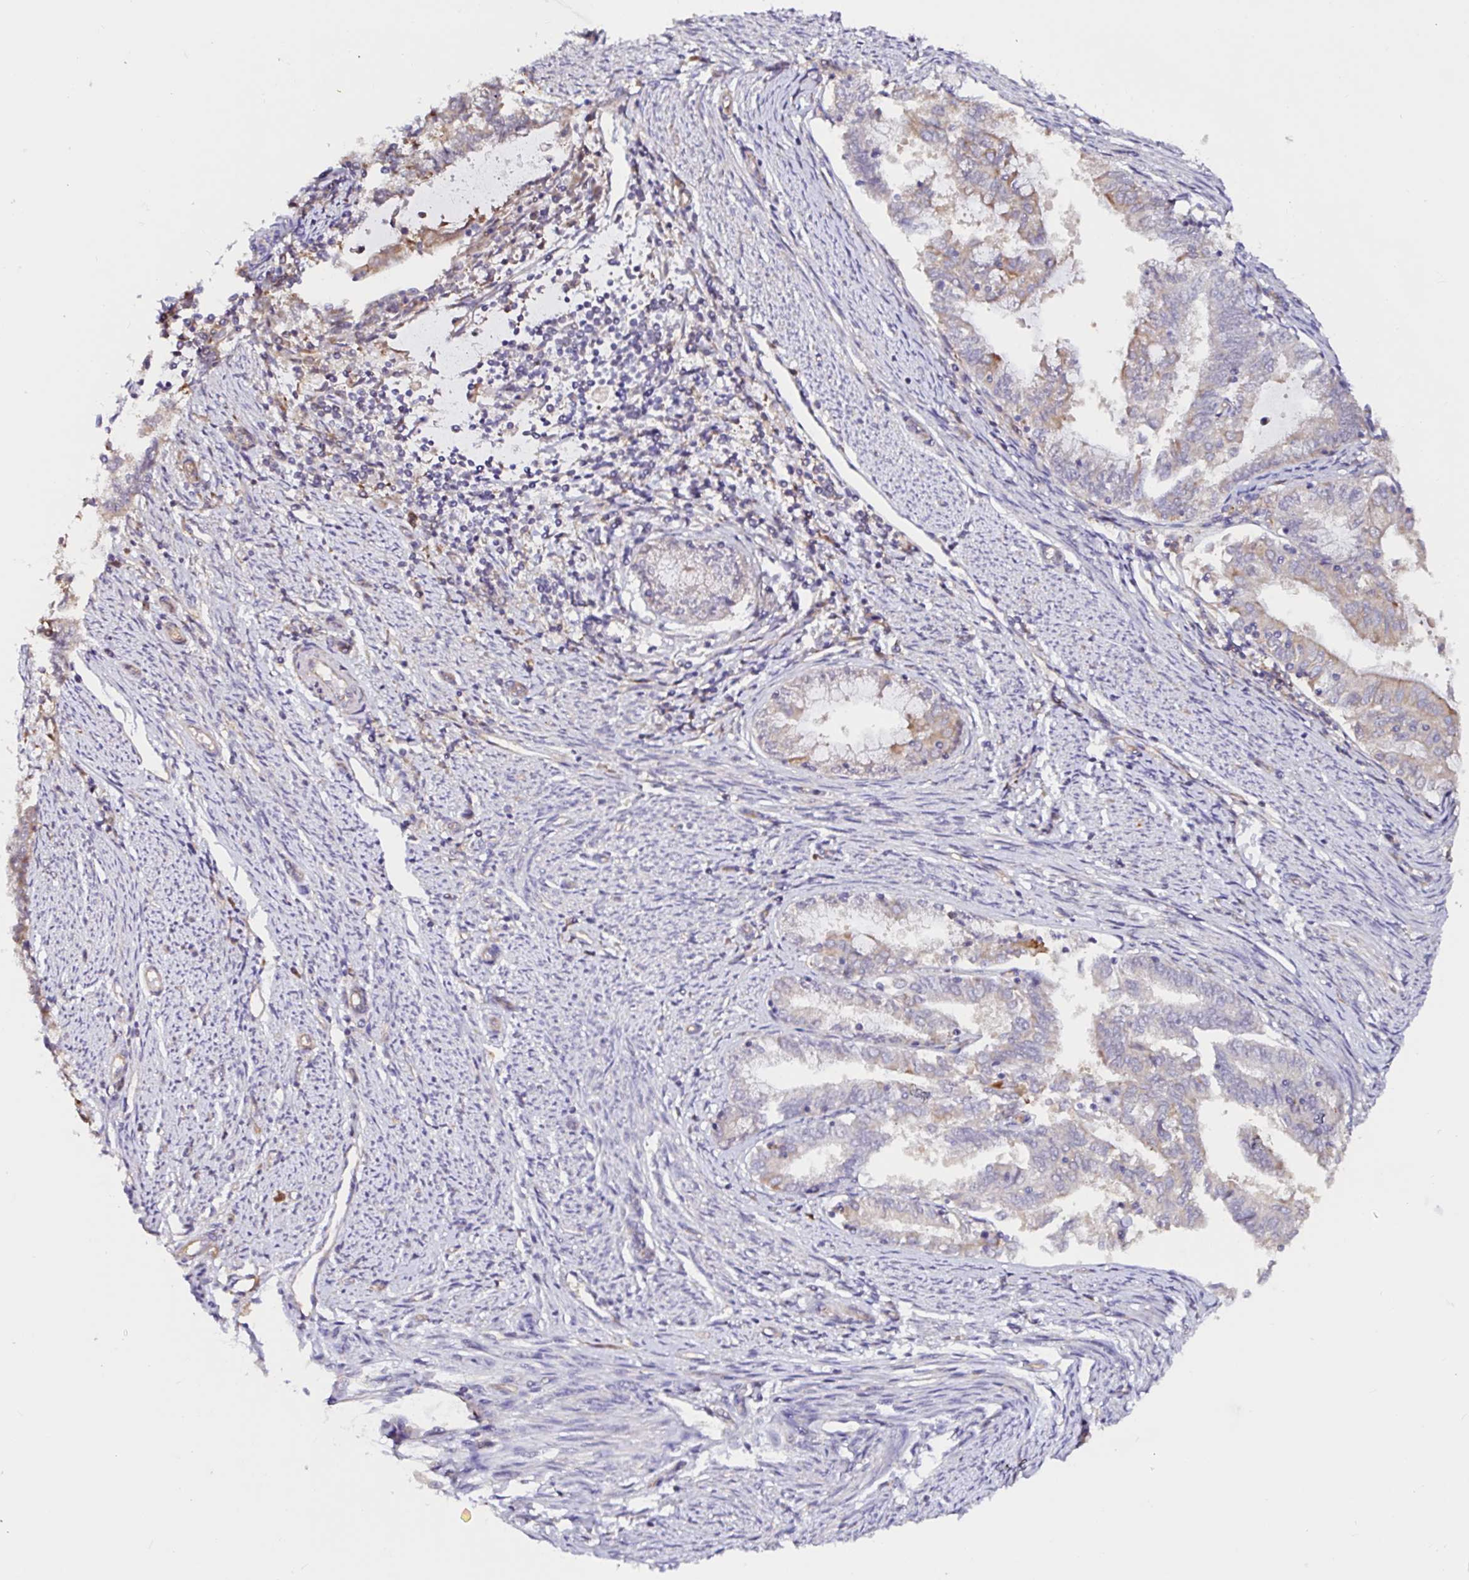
{"staining": {"intensity": "weak", "quantity": "<25%", "location": "cytoplasmic/membranous"}, "tissue": "endometrial cancer", "cell_type": "Tumor cells", "image_type": "cancer", "snomed": [{"axis": "morphology", "description": "Adenocarcinoma, NOS"}, {"axis": "topography", "description": "Endometrium"}], "caption": "Photomicrograph shows no protein staining in tumor cells of endometrial adenocarcinoma tissue.", "gene": "RSRP1", "patient": {"sex": "female", "age": 79}}